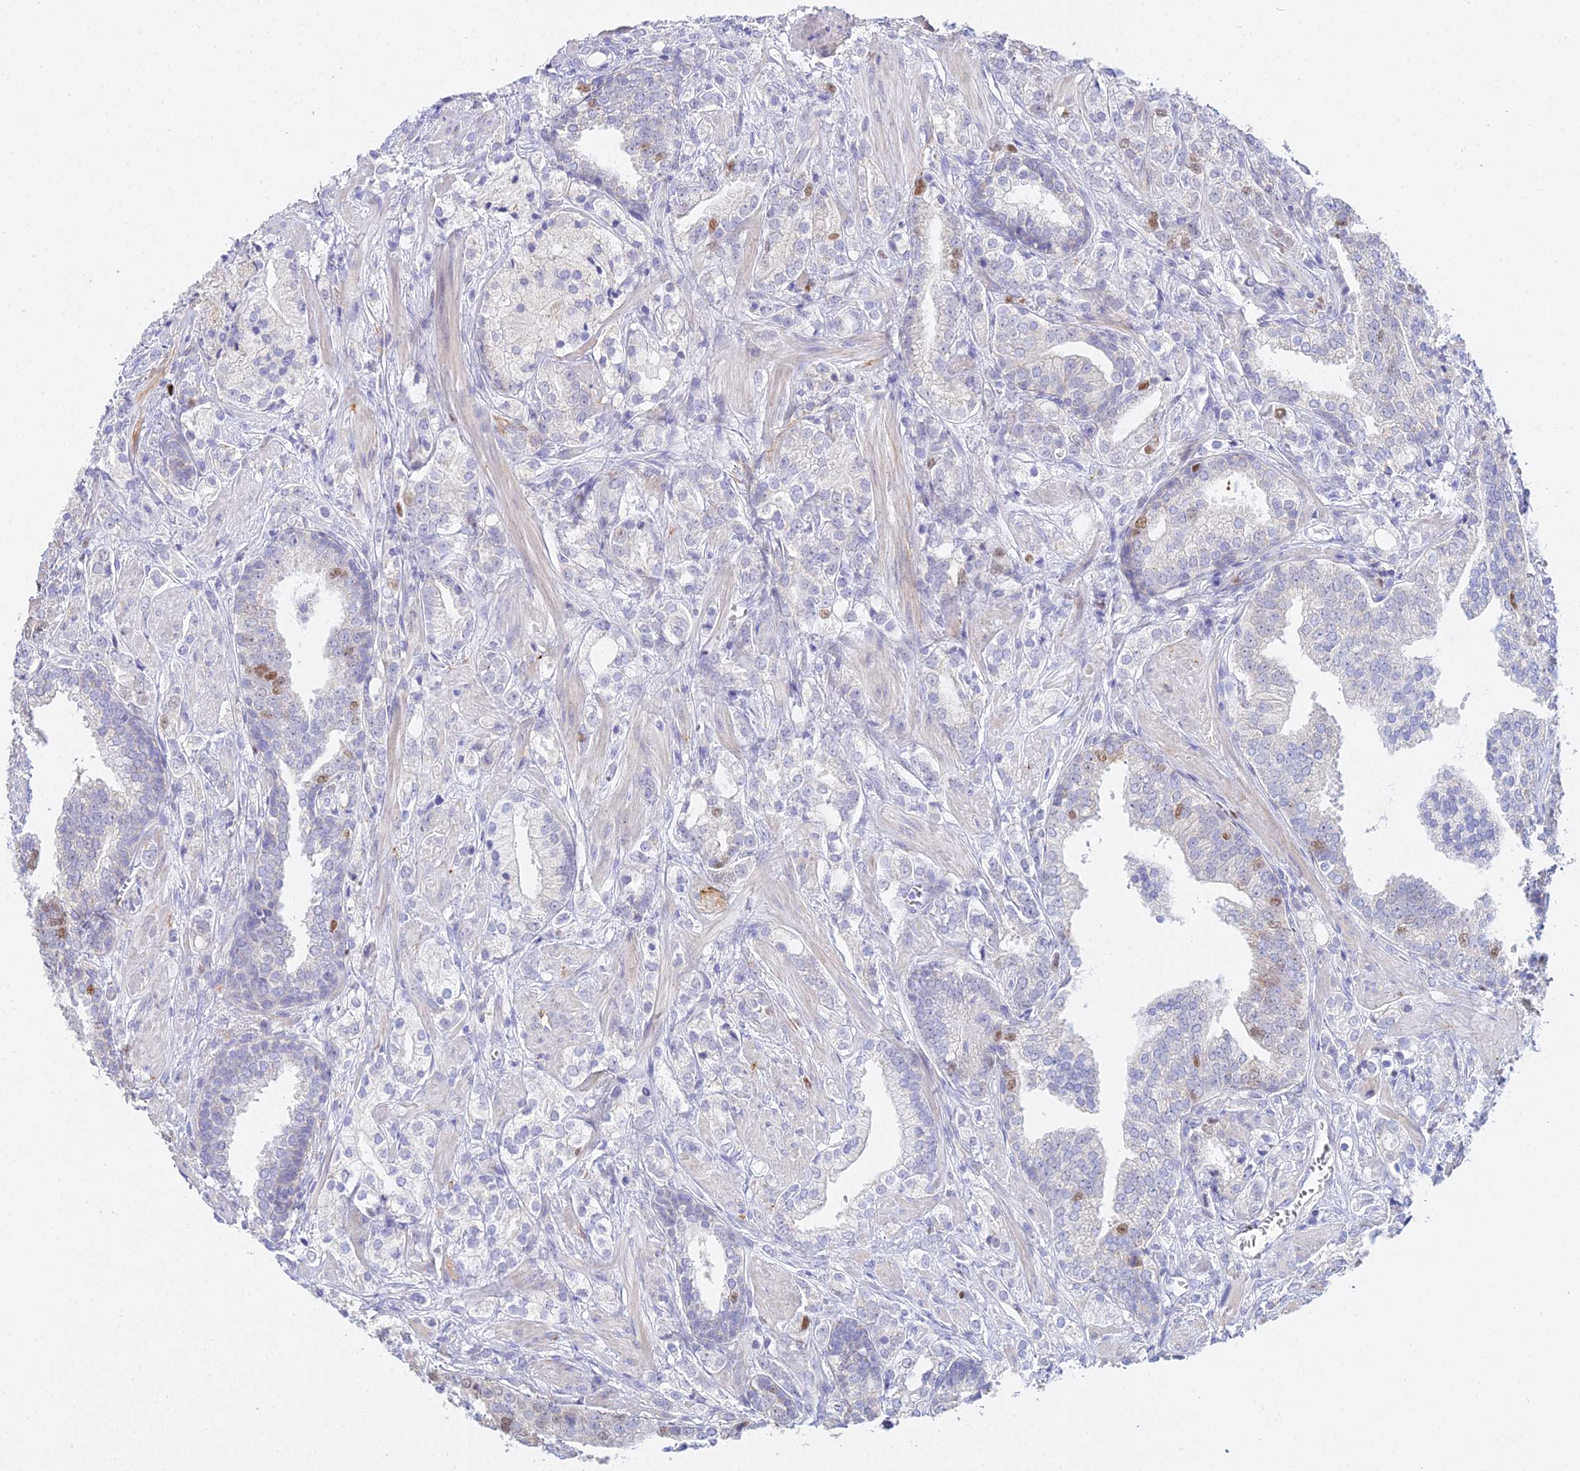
{"staining": {"intensity": "moderate", "quantity": "<25%", "location": "nuclear"}, "tissue": "prostate cancer", "cell_type": "Tumor cells", "image_type": "cancer", "snomed": [{"axis": "morphology", "description": "Adenocarcinoma, High grade"}, {"axis": "topography", "description": "Prostate"}], "caption": "Approximately <25% of tumor cells in human adenocarcinoma (high-grade) (prostate) display moderate nuclear protein staining as visualized by brown immunohistochemical staining.", "gene": "MCM2", "patient": {"sex": "male", "age": 50}}